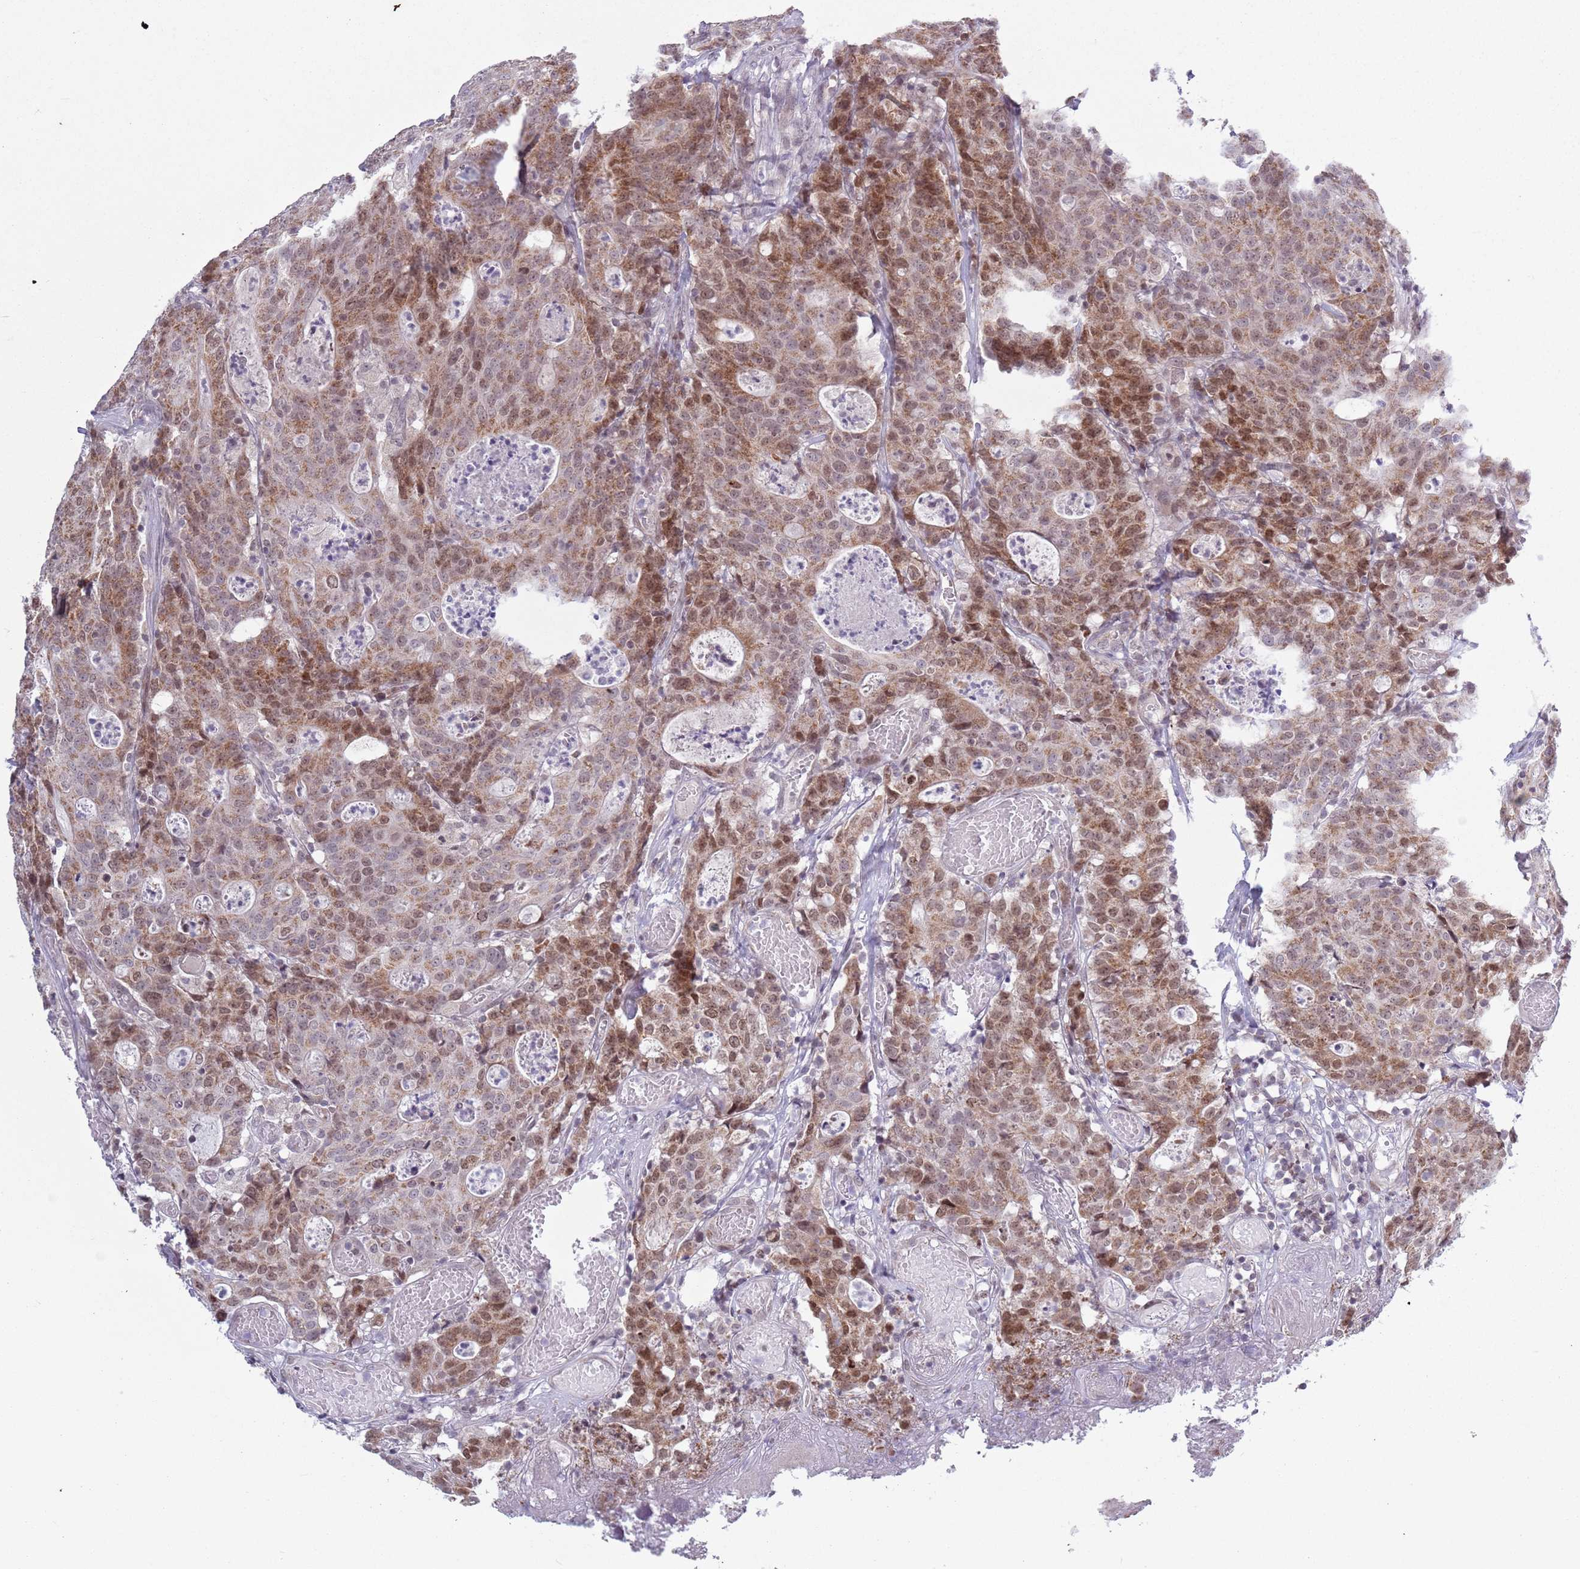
{"staining": {"intensity": "moderate", "quantity": ">75%", "location": "cytoplasmic/membranous,nuclear"}, "tissue": "colorectal cancer", "cell_type": "Tumor cells", "image_type": "cancer", "snomed": [{"axis": "morphology", "description": "Adenocarcinoma, NOS"}, {"axis": "topography", "description": "Colon"}], "caption": "Colorectal adenocarcinoma was stained to show a protein in brown. There is medium levels of moderate cytoplasmic/membranous and nuclear staining in about >75% of tumor cells.", "gene": "MRPL34", "patient": {"sex": "male", "age": 83}}